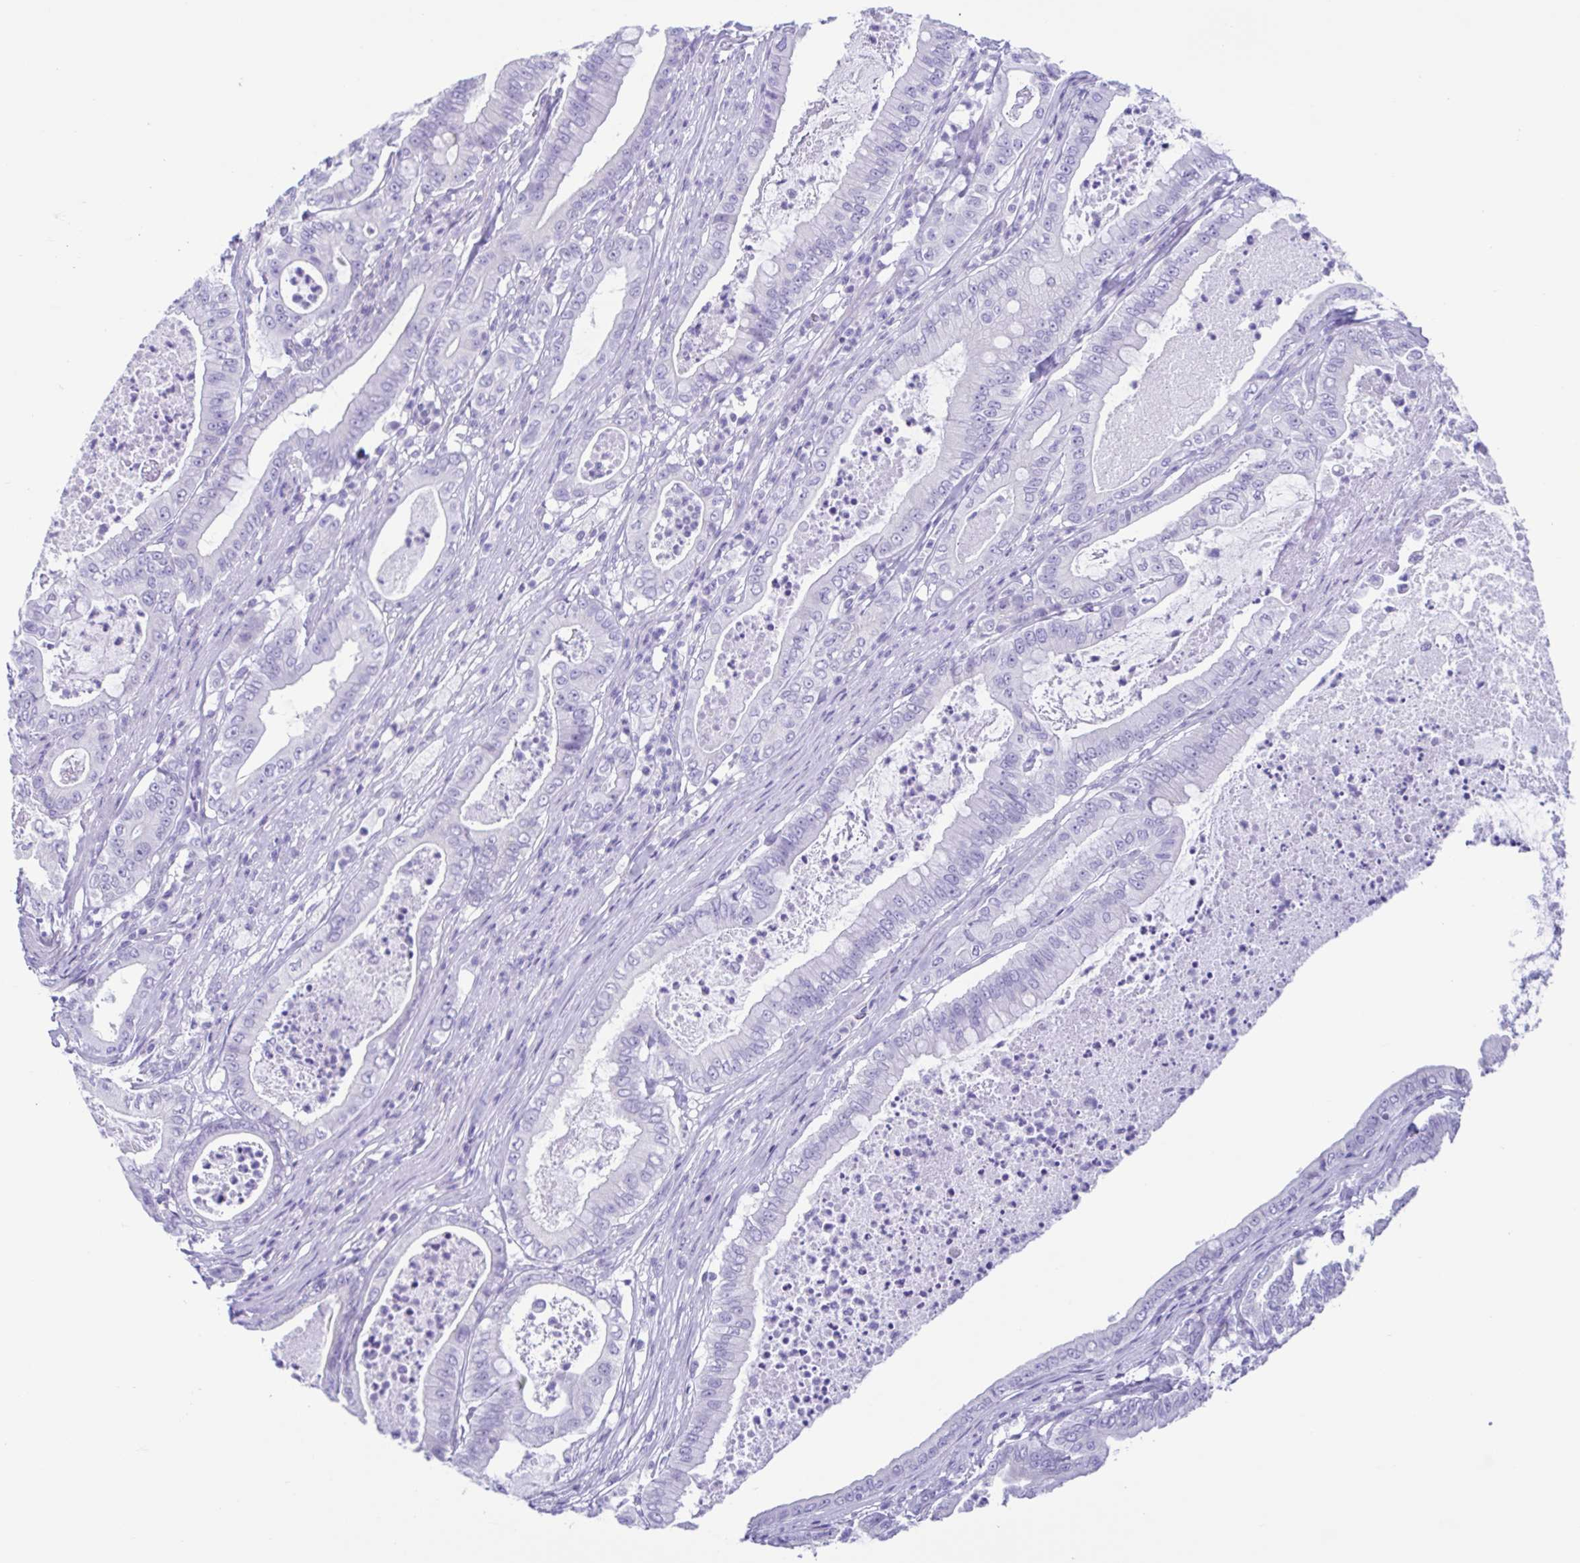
{"staining": {"intensity": "negative", "quantity": "none", "location": "none"}, "tissue": "pancreatic cancer", "cell_type": "Tumor cells", "image_type": "cancer", "snomed": [{"axis": "morphology", "description": "Adenocarcinoma, NOS"}, {"axis": "topography", "description": "Pancreas"}], "caption": "There is no significant expression in tumor cells of pancreatic cancer (adenocarcinoma).", "gene": "ACTRT3", "patient": {"sex": "male", "age": 71}}